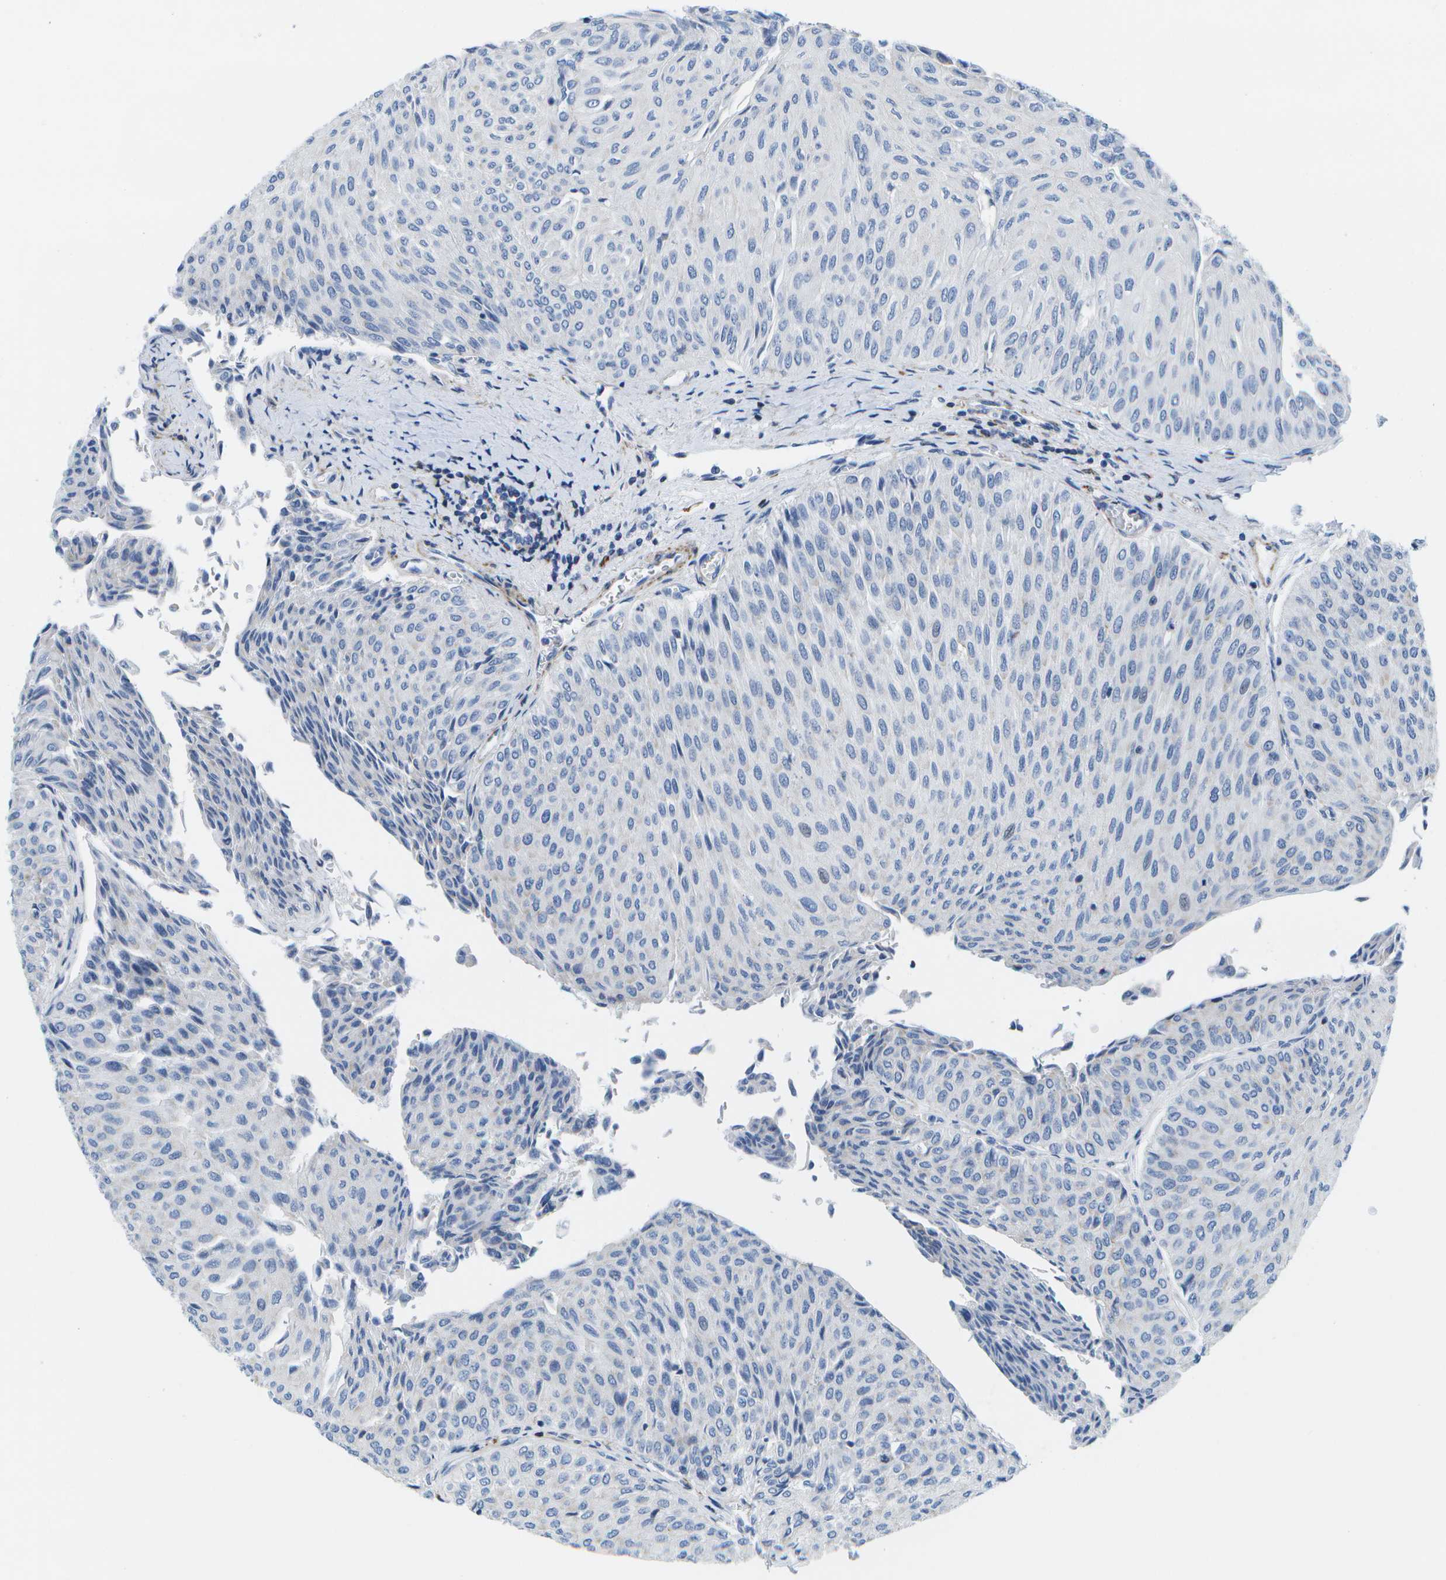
{"staining": {"intensity": "negative", "quantity": "none", "location": "none"}, "tissue": "urothelial cancer", "cell_type": "Tumor cells", "image_type": "cancer", "snomed": [{"axis": "morphology", "description": "Urothelial carcinoma, Low grade"}, {"axis": "topography", "description": "Urinary bladder"}], "caption": "Human urothelial cancer stained for a protein using immunohistochemistry displays no expression in tumor cells.", "gene": "ADGRG6", "patient": {"sex": "male", "age": 78}}